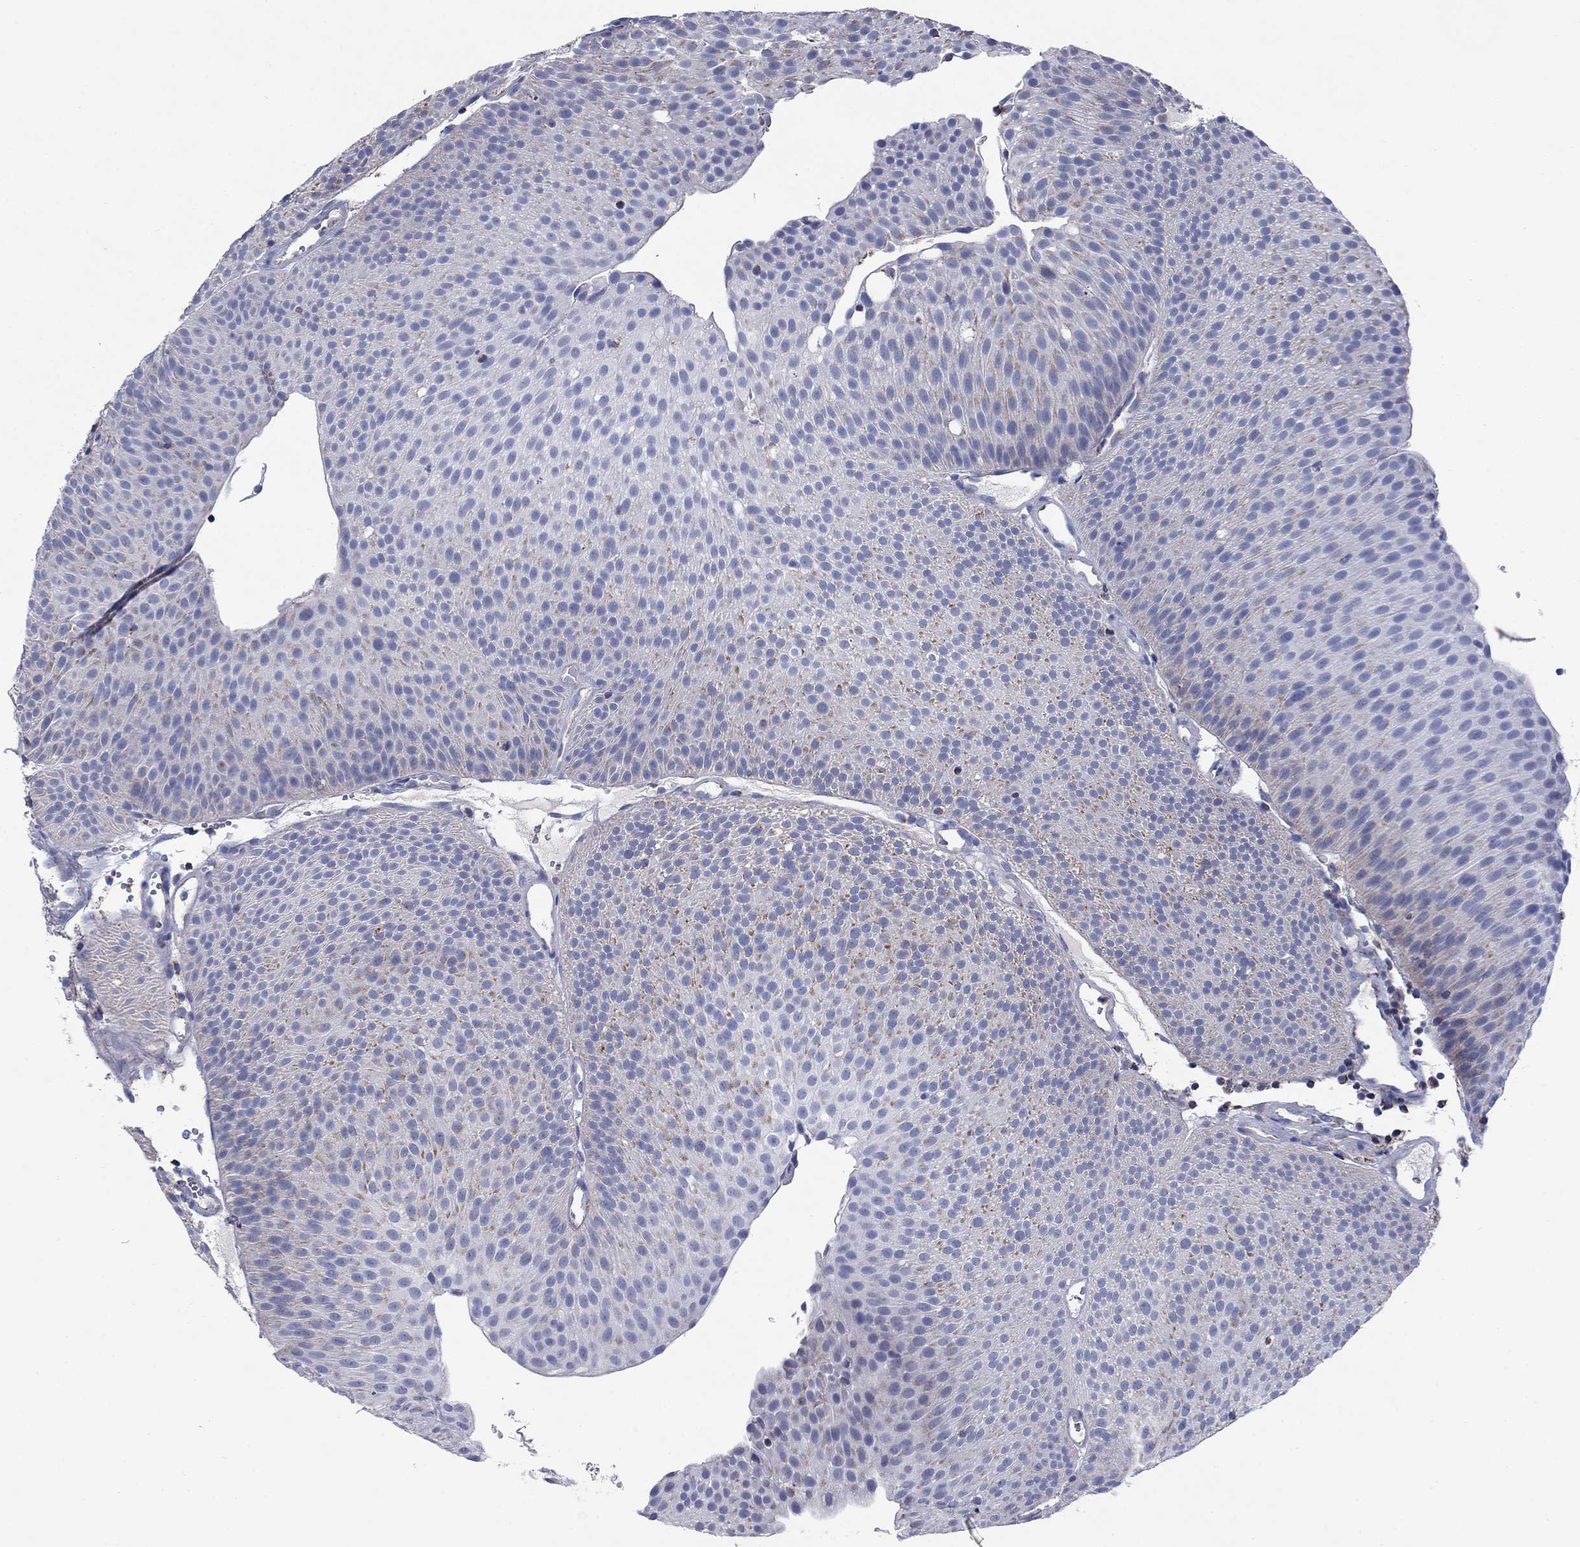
{"staining": {"intensity": "weak", "quantity": "<25%", "location": "cytoplasmic/membranous"}, "tissue": "urothelial cancer", "cell_type": "Tumor cells", "image_type": "cancer", "snomed": [{"axis": "morphology", "description": "Urothelial carcinoma, Low grade"}, {"axis": "topography", "description": "Urinary bladder"}], "caption": "Image shows no significant protein staining in tumor cells of urothelial cancer.", "gene": "NDUFA4L2", "patient": {"sex": "male", "age": 65}}